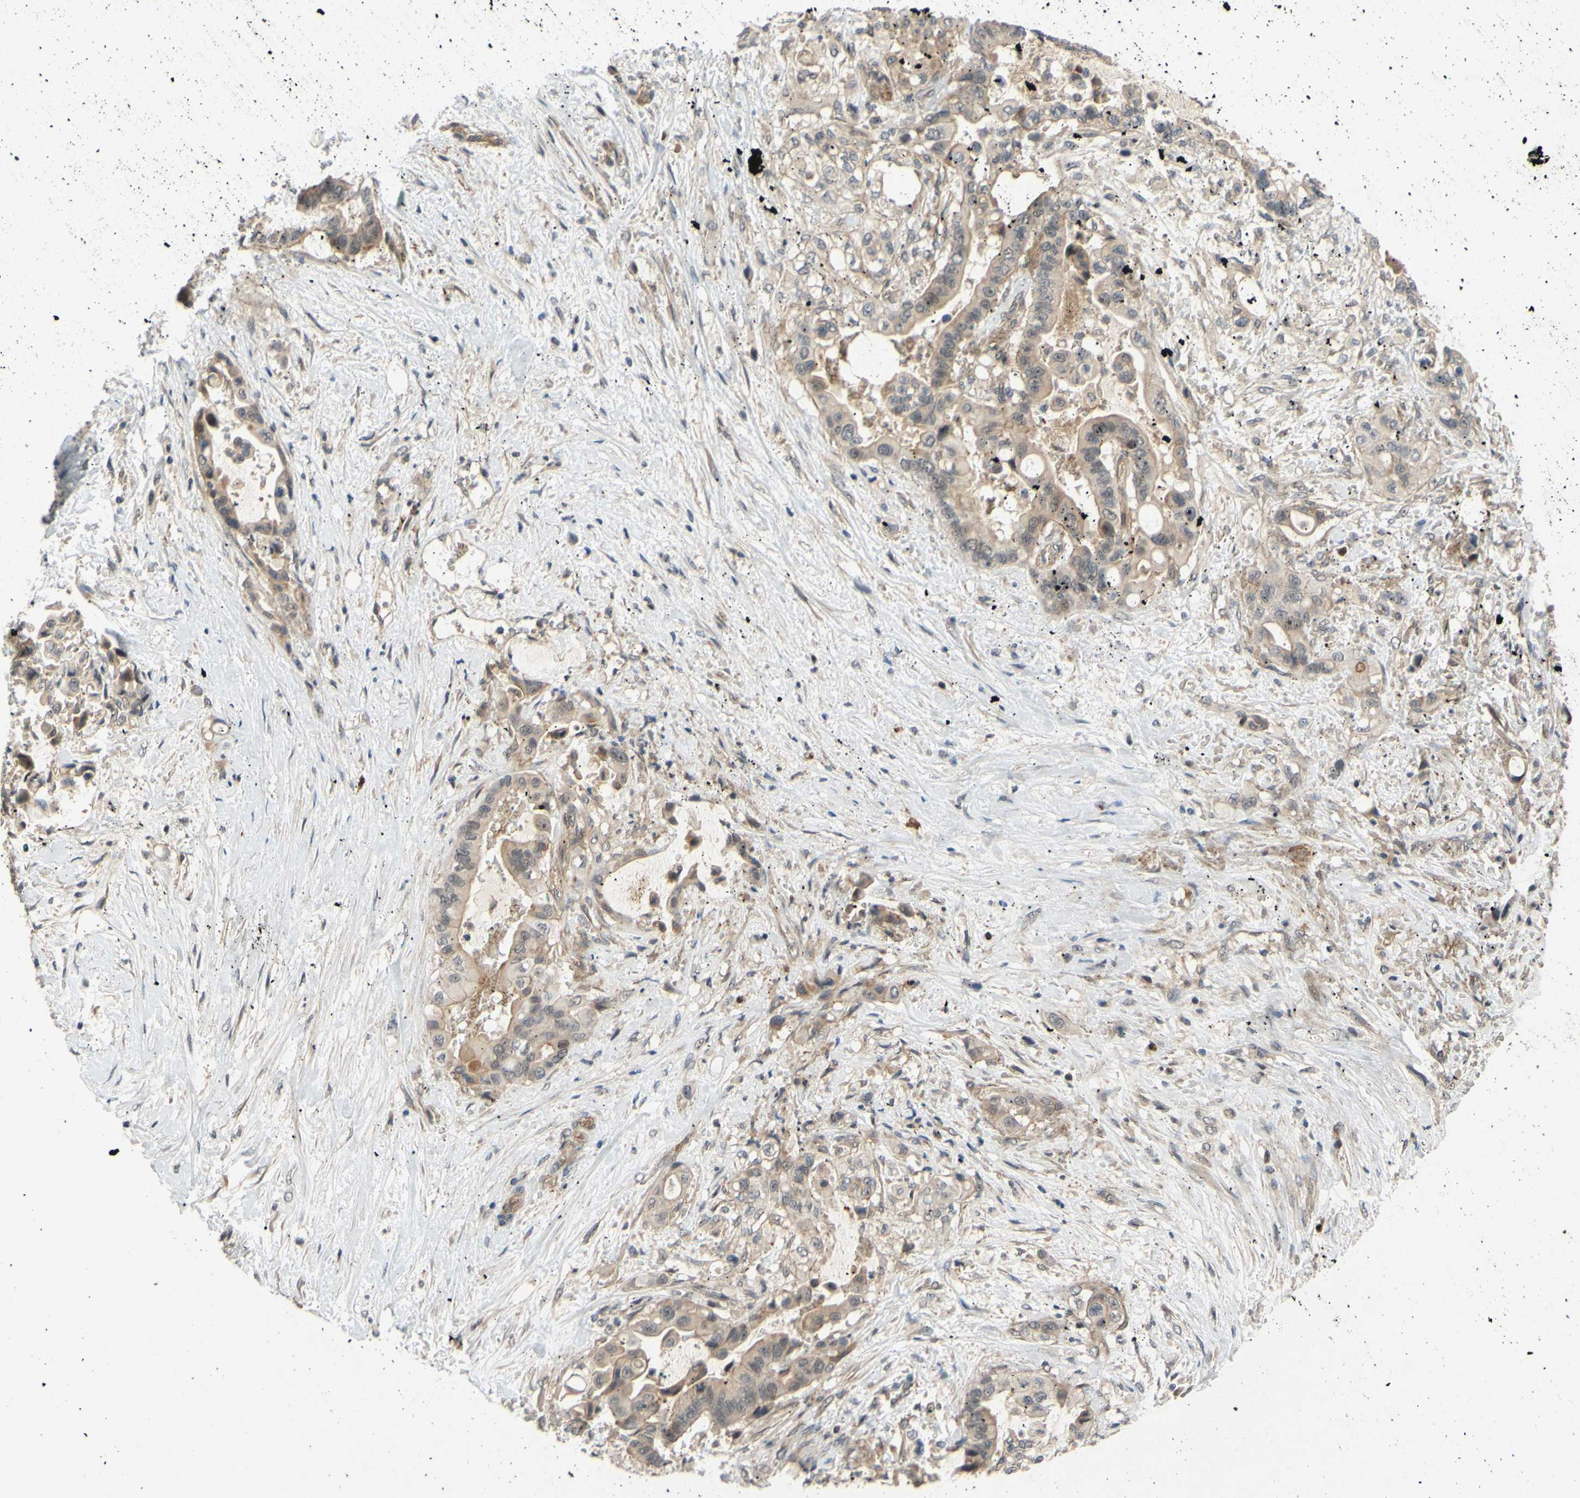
{"staining": {"intensity": "weak", "quantity": ">75%", "location": "cytoplasmic/membranous"}, "tissue": "liver cancer", "cell_type": "Tumor cells", "image_type": "cancer", "snomed": [{"axis": "morphology", "description": "Cholangiocarcinoma"}, {"axis": "topography", "description": "Liver"}], "caption": "Weak cytoplasmic/membranous protein staining is identified in about >75% of tumor cells in liver cholangiocarcinoma. (DAB (3,3'-diaminobenzidine) = brown stain, brightfield microscopy at high magnification).", "gene": "ALK", "patient": {"sex": "female", "age": 61}}